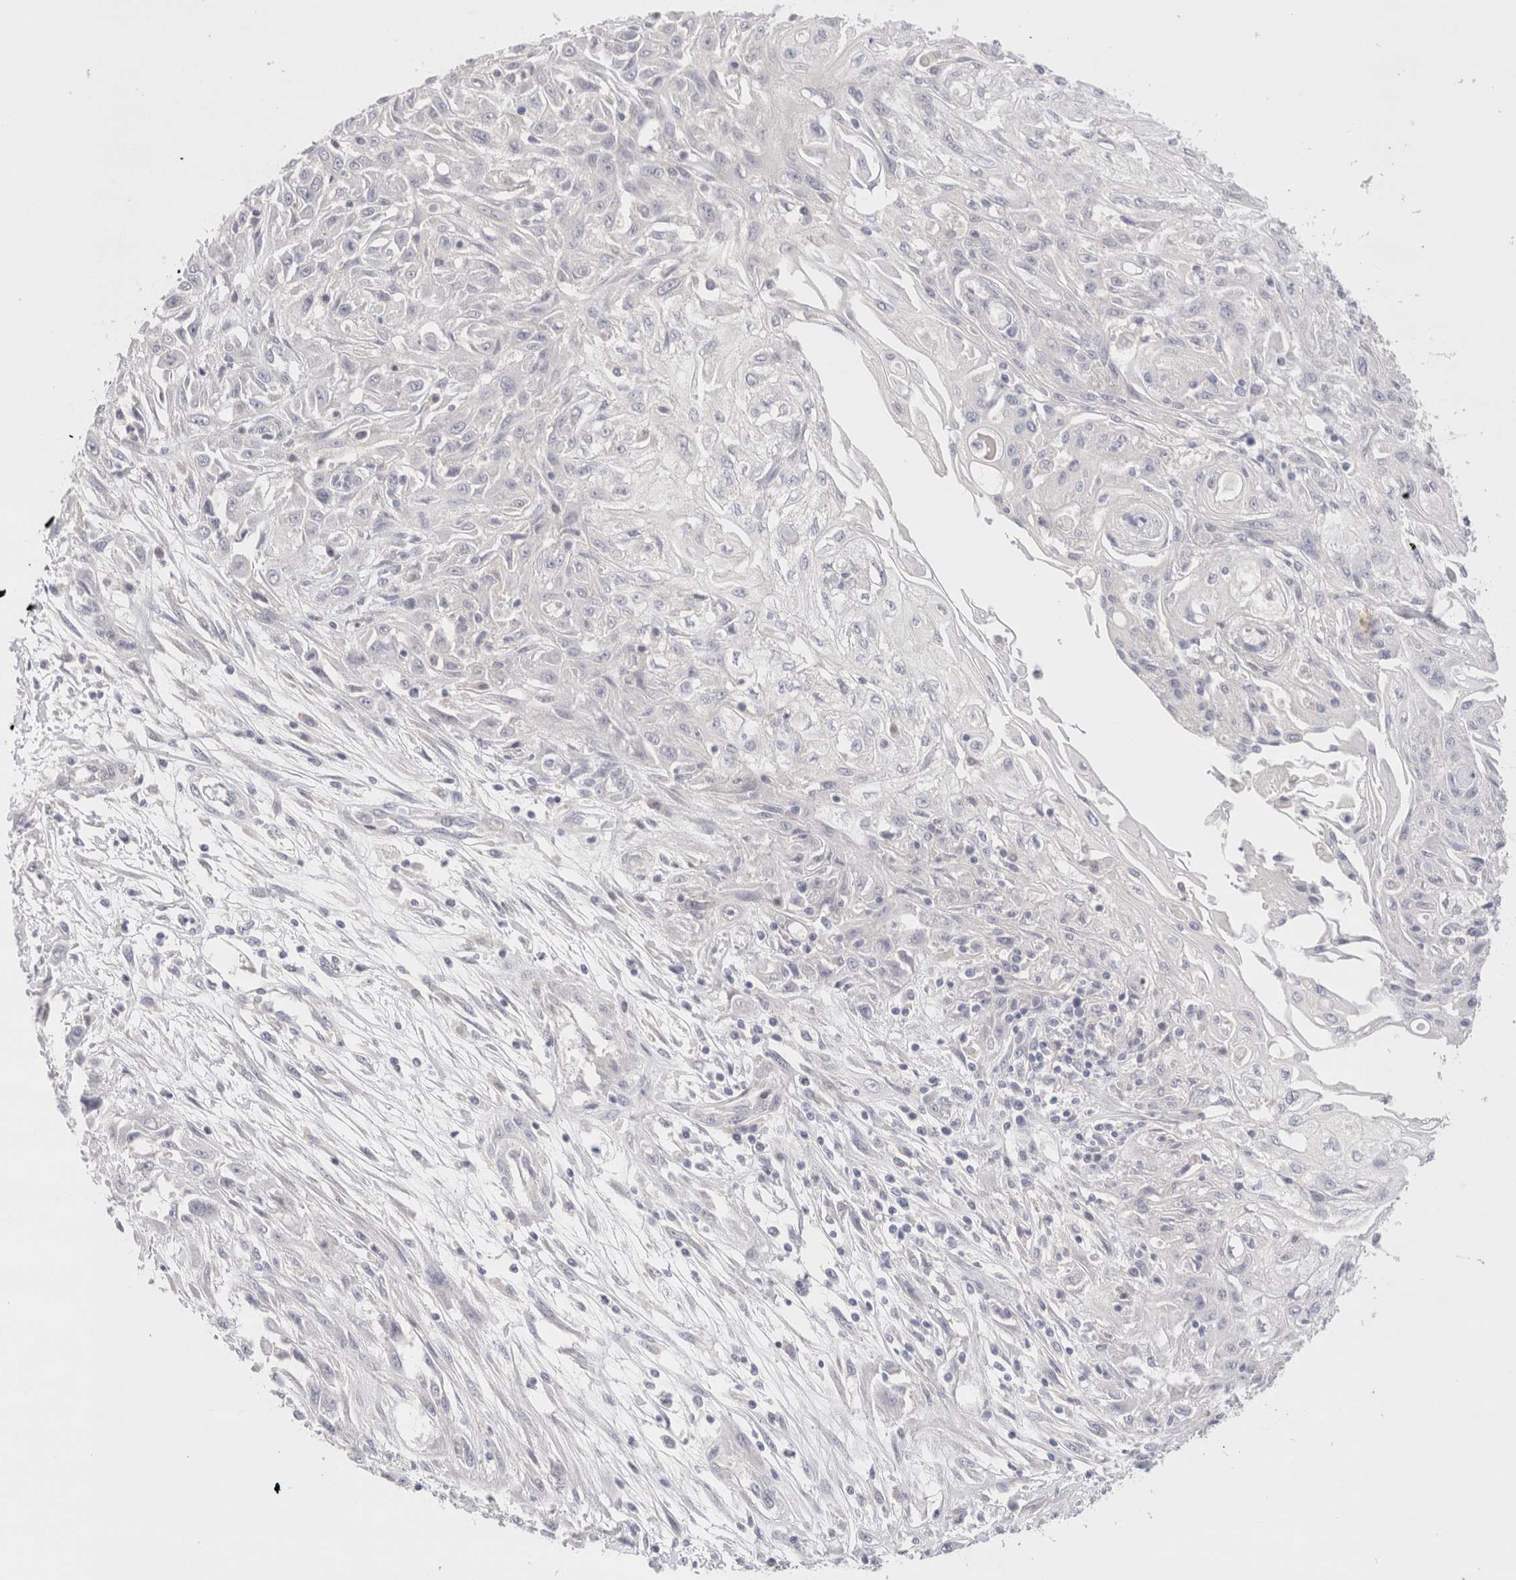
{"staining": {"intensity": "negative", "quantity": "none", "location": "none"}, "tissue": "skin cancer", "cell_type": "Tumor cells", "image_type": "cancer", "snomed": [{"axis": "morphology", "description": "Squamous cell carcinoma, NOS"}, {"axis": "morphology", "description": "Squamous cell carcinoma, metastatic, NOS"}, {"axis": "topography", "description": "Skin"}, {"axis": "topography", "description": "Lymph node"}], "caption": "Skin squamous cell carcinoma stained for a protein using immunohistochemistry (IHC) shows no staining tumor cells.", "gene": "SPATA20", "patient": {"sex": "male", "age": 75}}